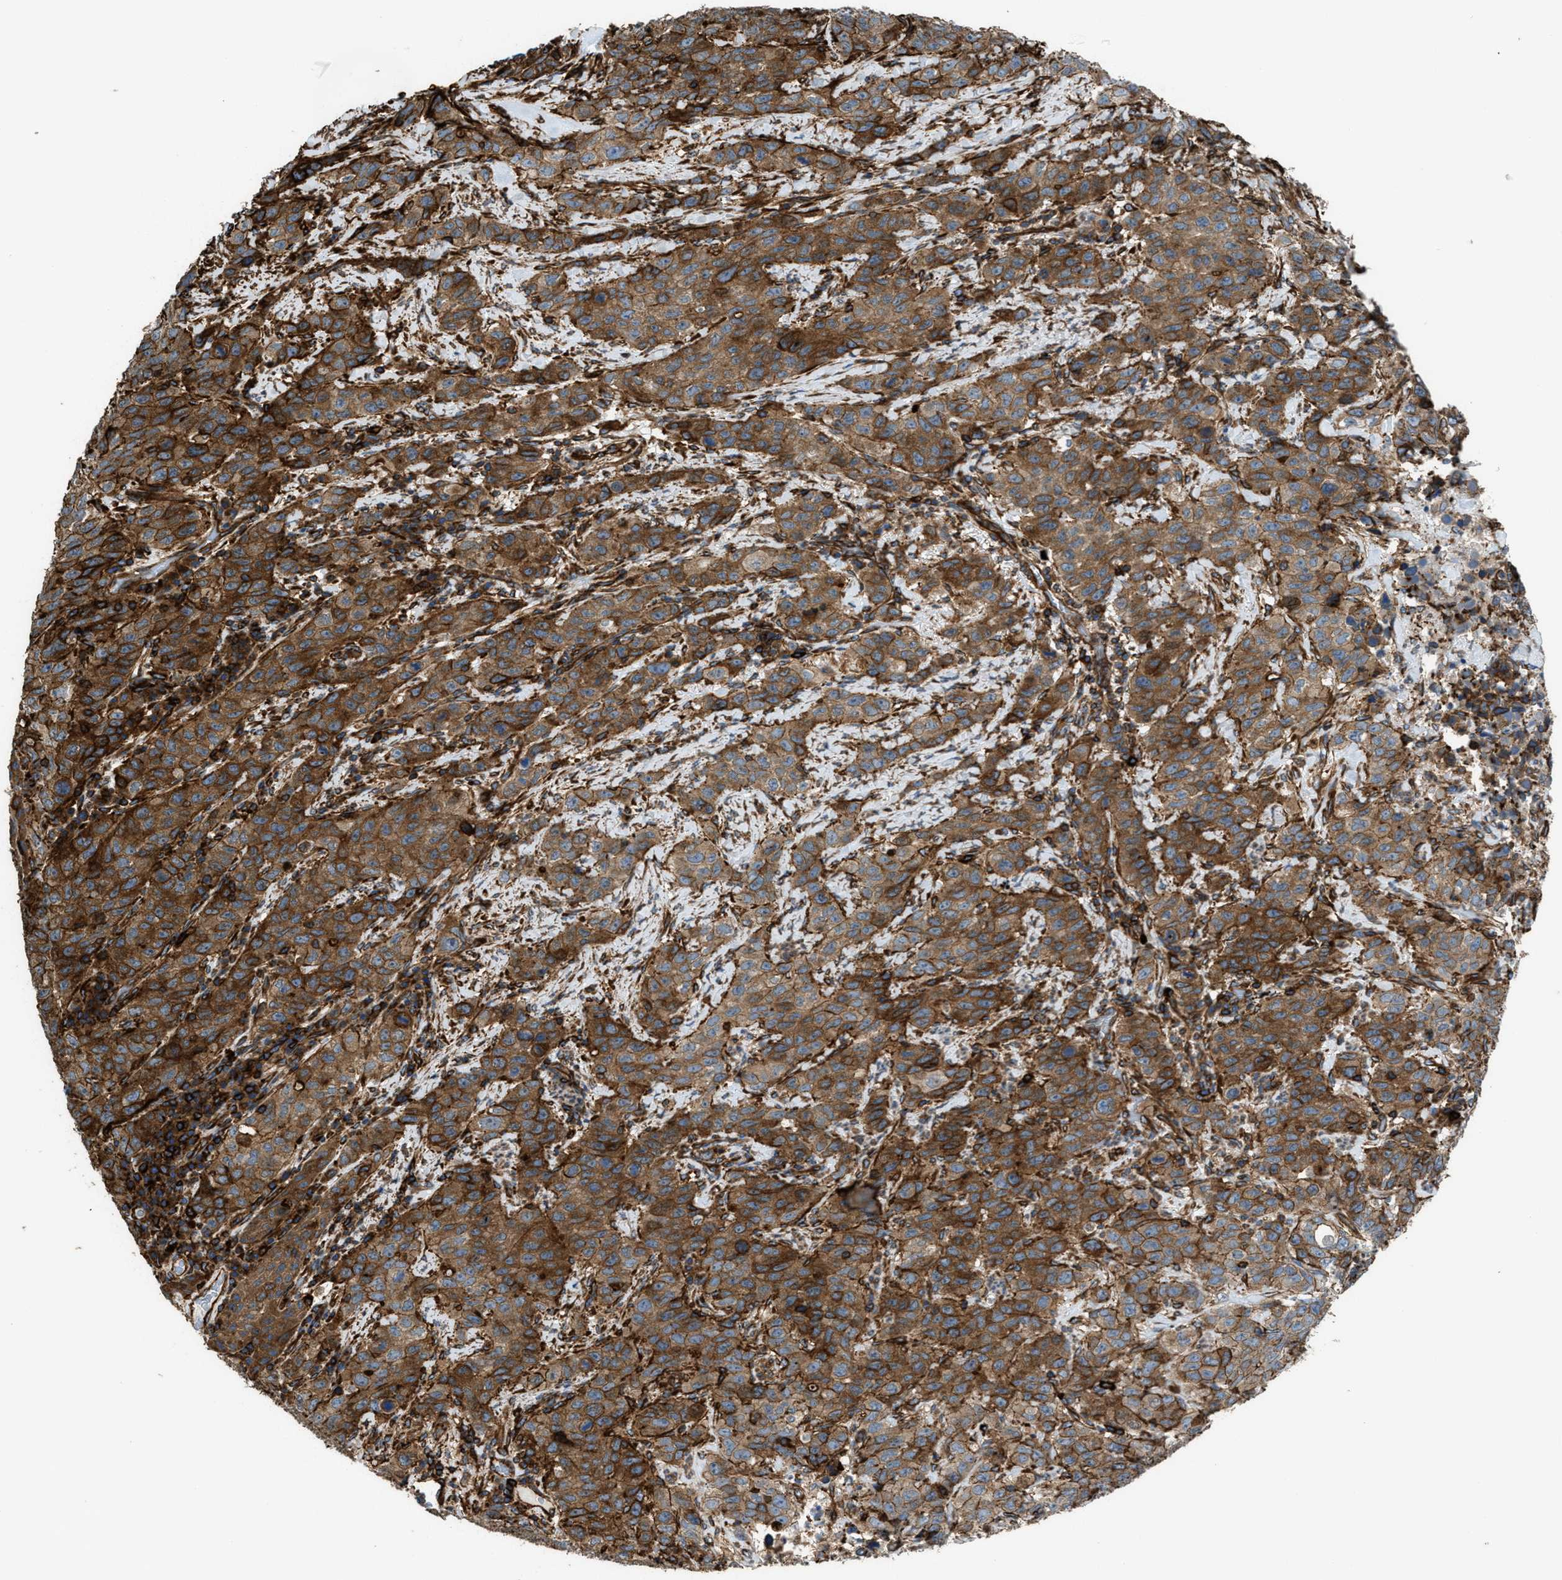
{"staining": {"intensity": "moderate", "quantity": ">75%", "location": "cytoplasmic/membranous"}, "tissue": "stomach cancer", "cell_type": "Tumor cells", "image_type": "cancer", "snomed": [{"axis": "morphology", "description": "Adenocarcinoma, NOS"}, {"axis": "topography", "description": "Stomach"}], "caption": "Stomach cancer stained with a brown dye reveals moderate cytoplasmic/membranous positive staining in about >75% of tumor cells.", "gene": "EGLN1", "patient": {"sex": "male", "age": 48}}